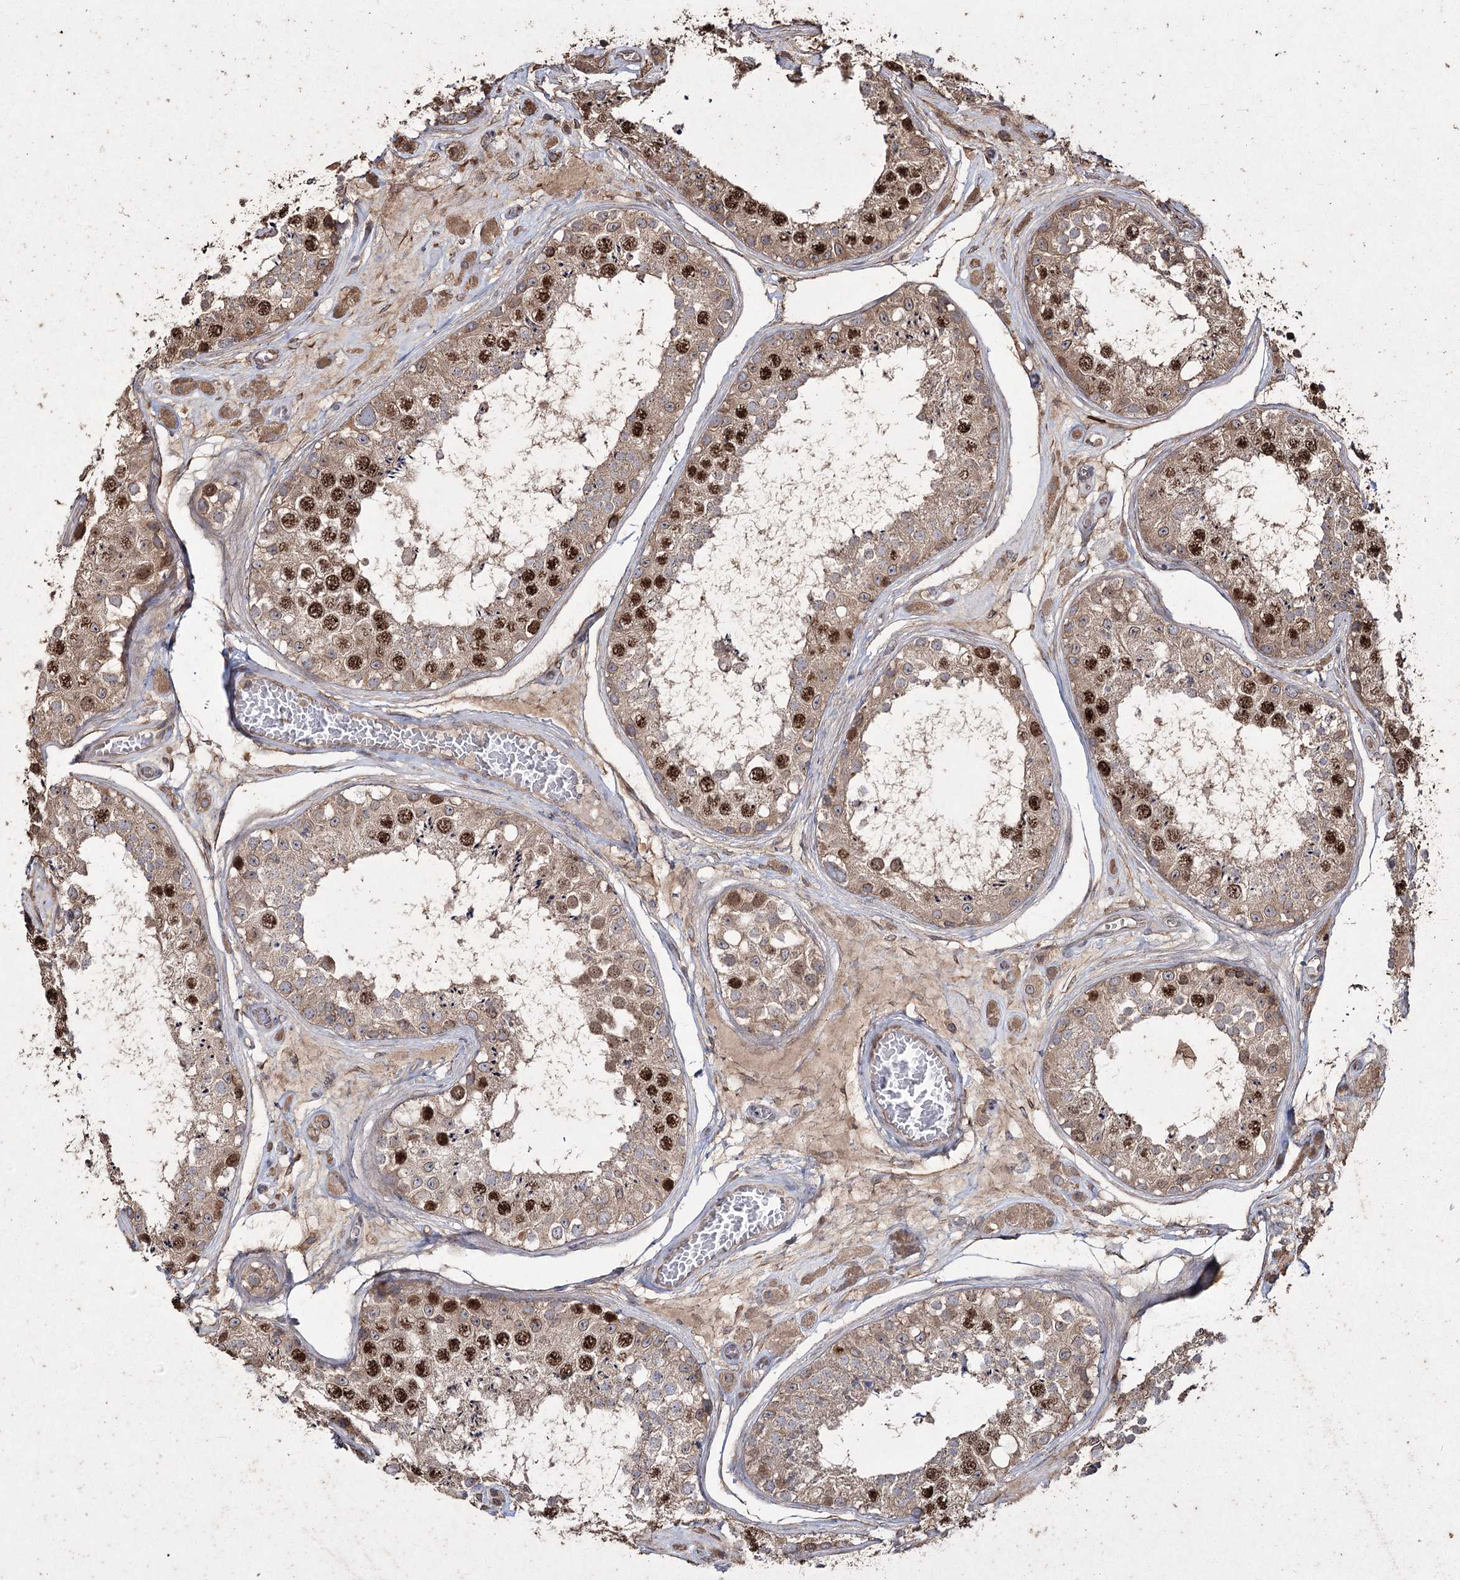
{"staining": {"intensity": "strong", "quantity": "25%-75%", "location": "nuclear"}, "tissue": "testis", "cell_type": "Cells in seminiferous ducts", "image_type": "normal", "snomed": [{"axis": "morphology", "description": "Normal tissue, NOS"}, {"axis": "topography", "description": "Testis"}], "caption": "Protein staining by IHC displays strong nuclear staining in approximately 25%-75% of cells in seminiferous ducts in unremarkable testis. (Brightfield microscopy of DAB IHC at high magnification).", "gene": "PRC1", "patient": {"sex": "male", "age": 25}}